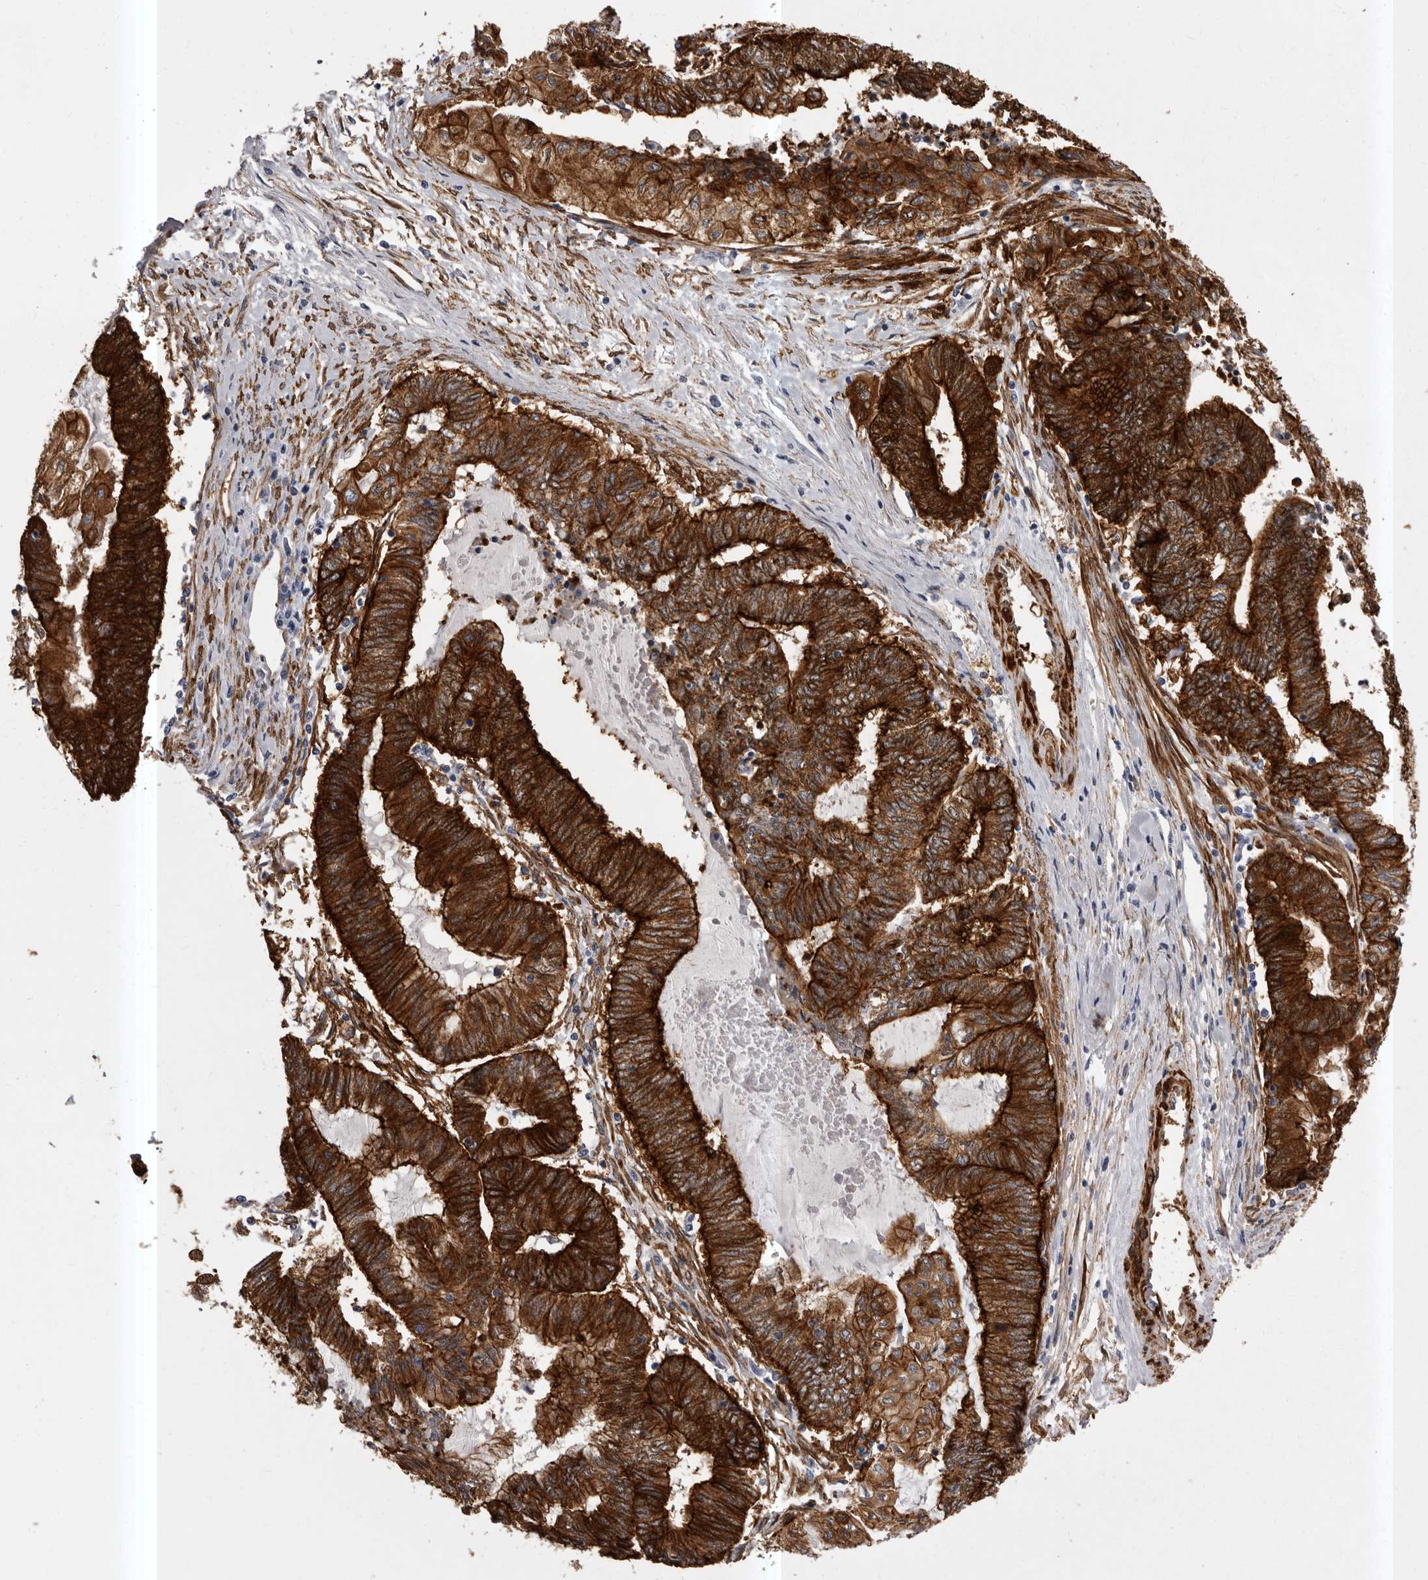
{"staining": {"intensity": "strong", "quantity": ">75%", "location": "cytoplasmic/membranous"}, "tissue": "endometrial cancer", "cell_type": "Tumor cells", "image_type": "cancer", "snomed": [{"axis": "morphology", "description": "Adenocarcinoma, NOS"}, {"axis": "topography", "description": "Uterus"}, {"axis": "topography", "description": "Endometrium"}], "caption": "Immunohistochemistry (IHC) histopathology image of neoplastic tissue: human endometrial cancer (adenocarcinoma) stained using immunohistochemistry (IHC) shows high levels of strong protein expression localized specifically in the cytoplasmic/membranous of tumor cells, appearing as a cytoplasmic/membranous brown color.", "gene": "ENAH", "patient": {"sex": "female", "age": 70}}